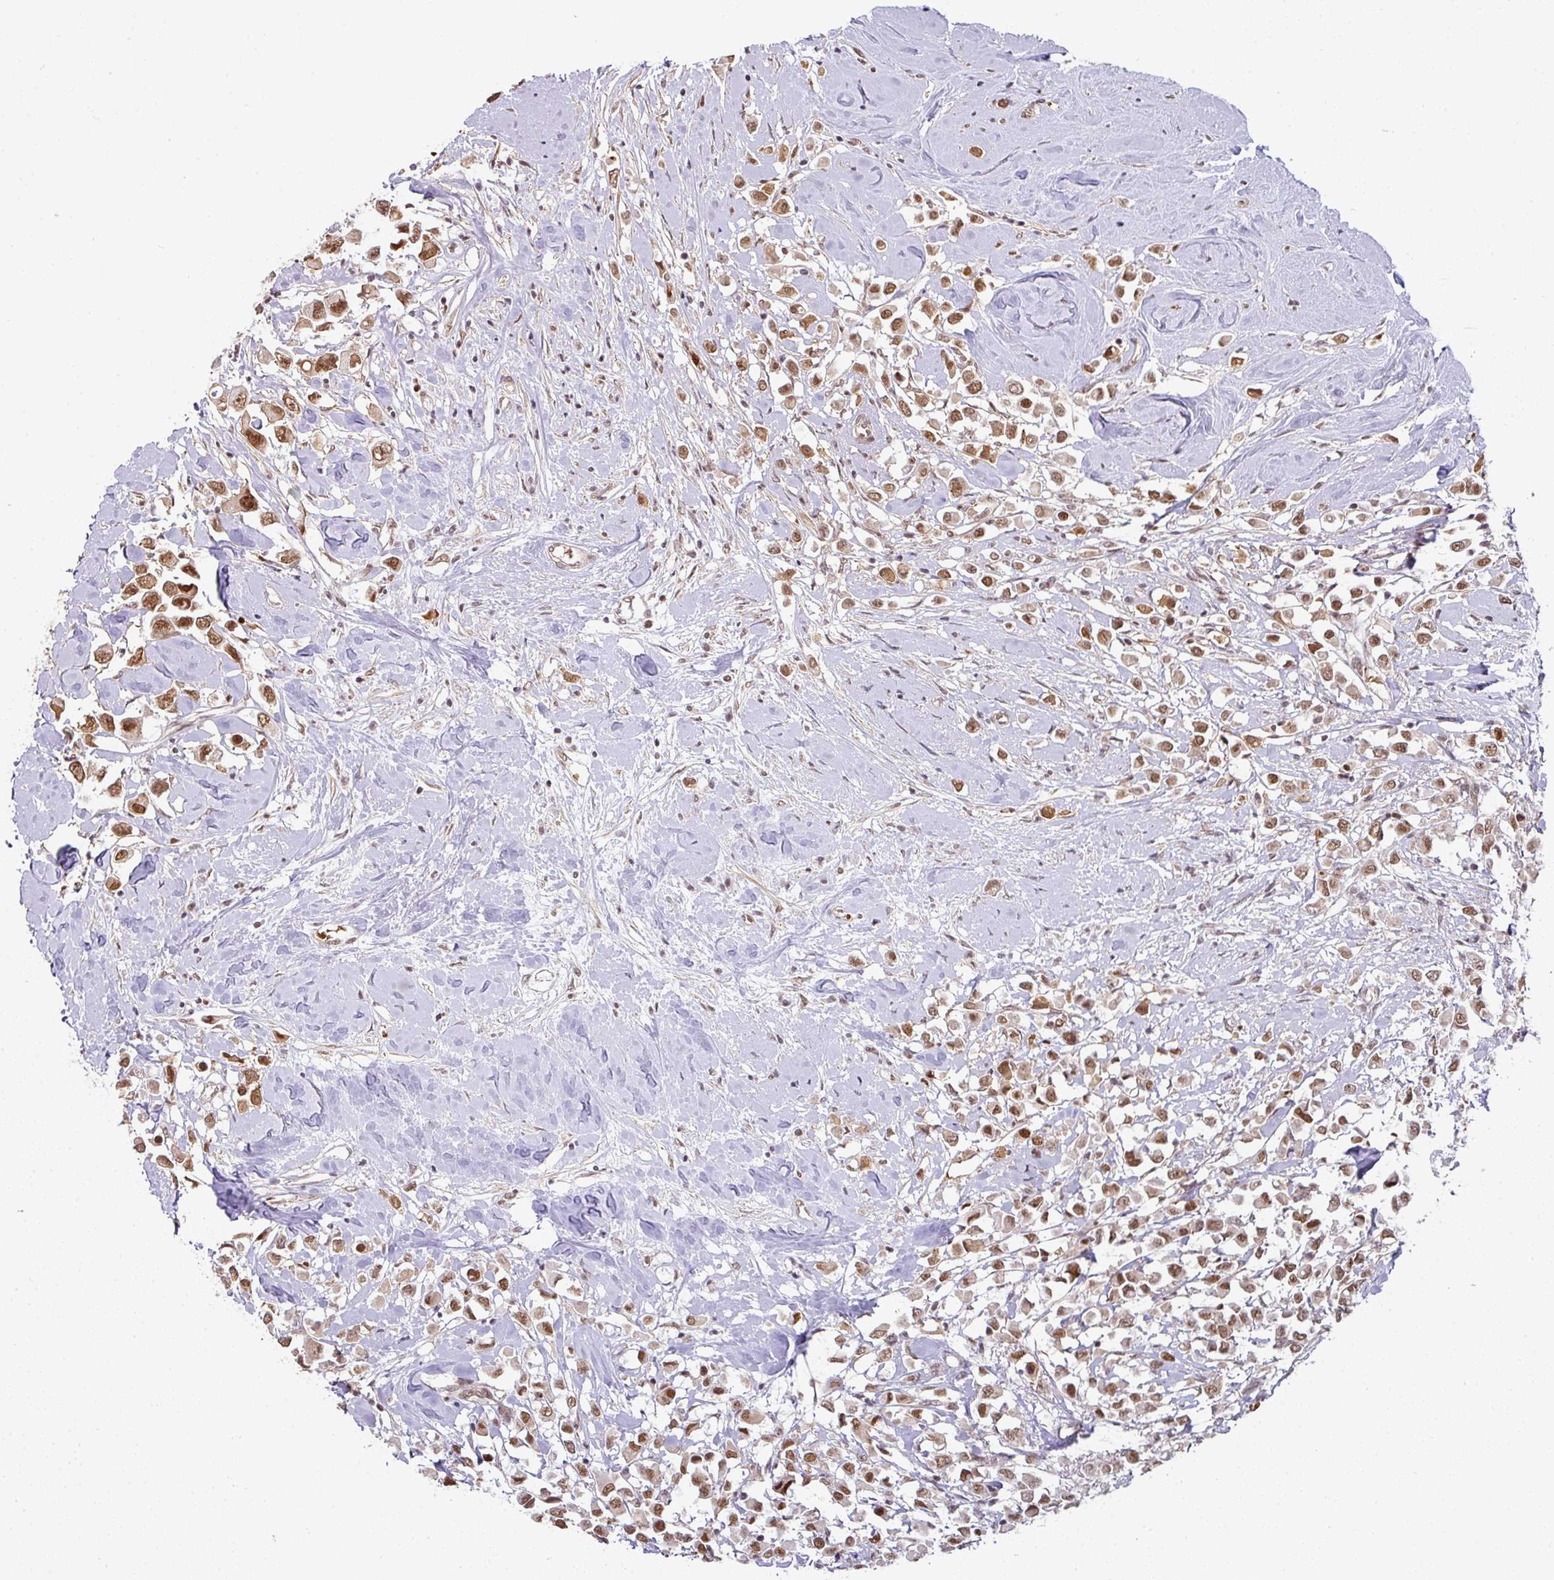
{"staining": {"intensity": "moderate", "quantity": ">75%", "location": "nuclear"}, "tissue": "breast cancer", "cell_type": "Tumor cells", "image_type": "cancer", "snomed": [{"axis": "morphology", "description": "Duct carcinoma"}, {"axis": "topography", "description": "Breast"}], "caption": "Human breast cancer (intraductal carcinoma) stained with a protein marker reveals moderate staining in tumor cells.", "gene": "NCOA5", "patient": {"sex": "female", "age": 61}}